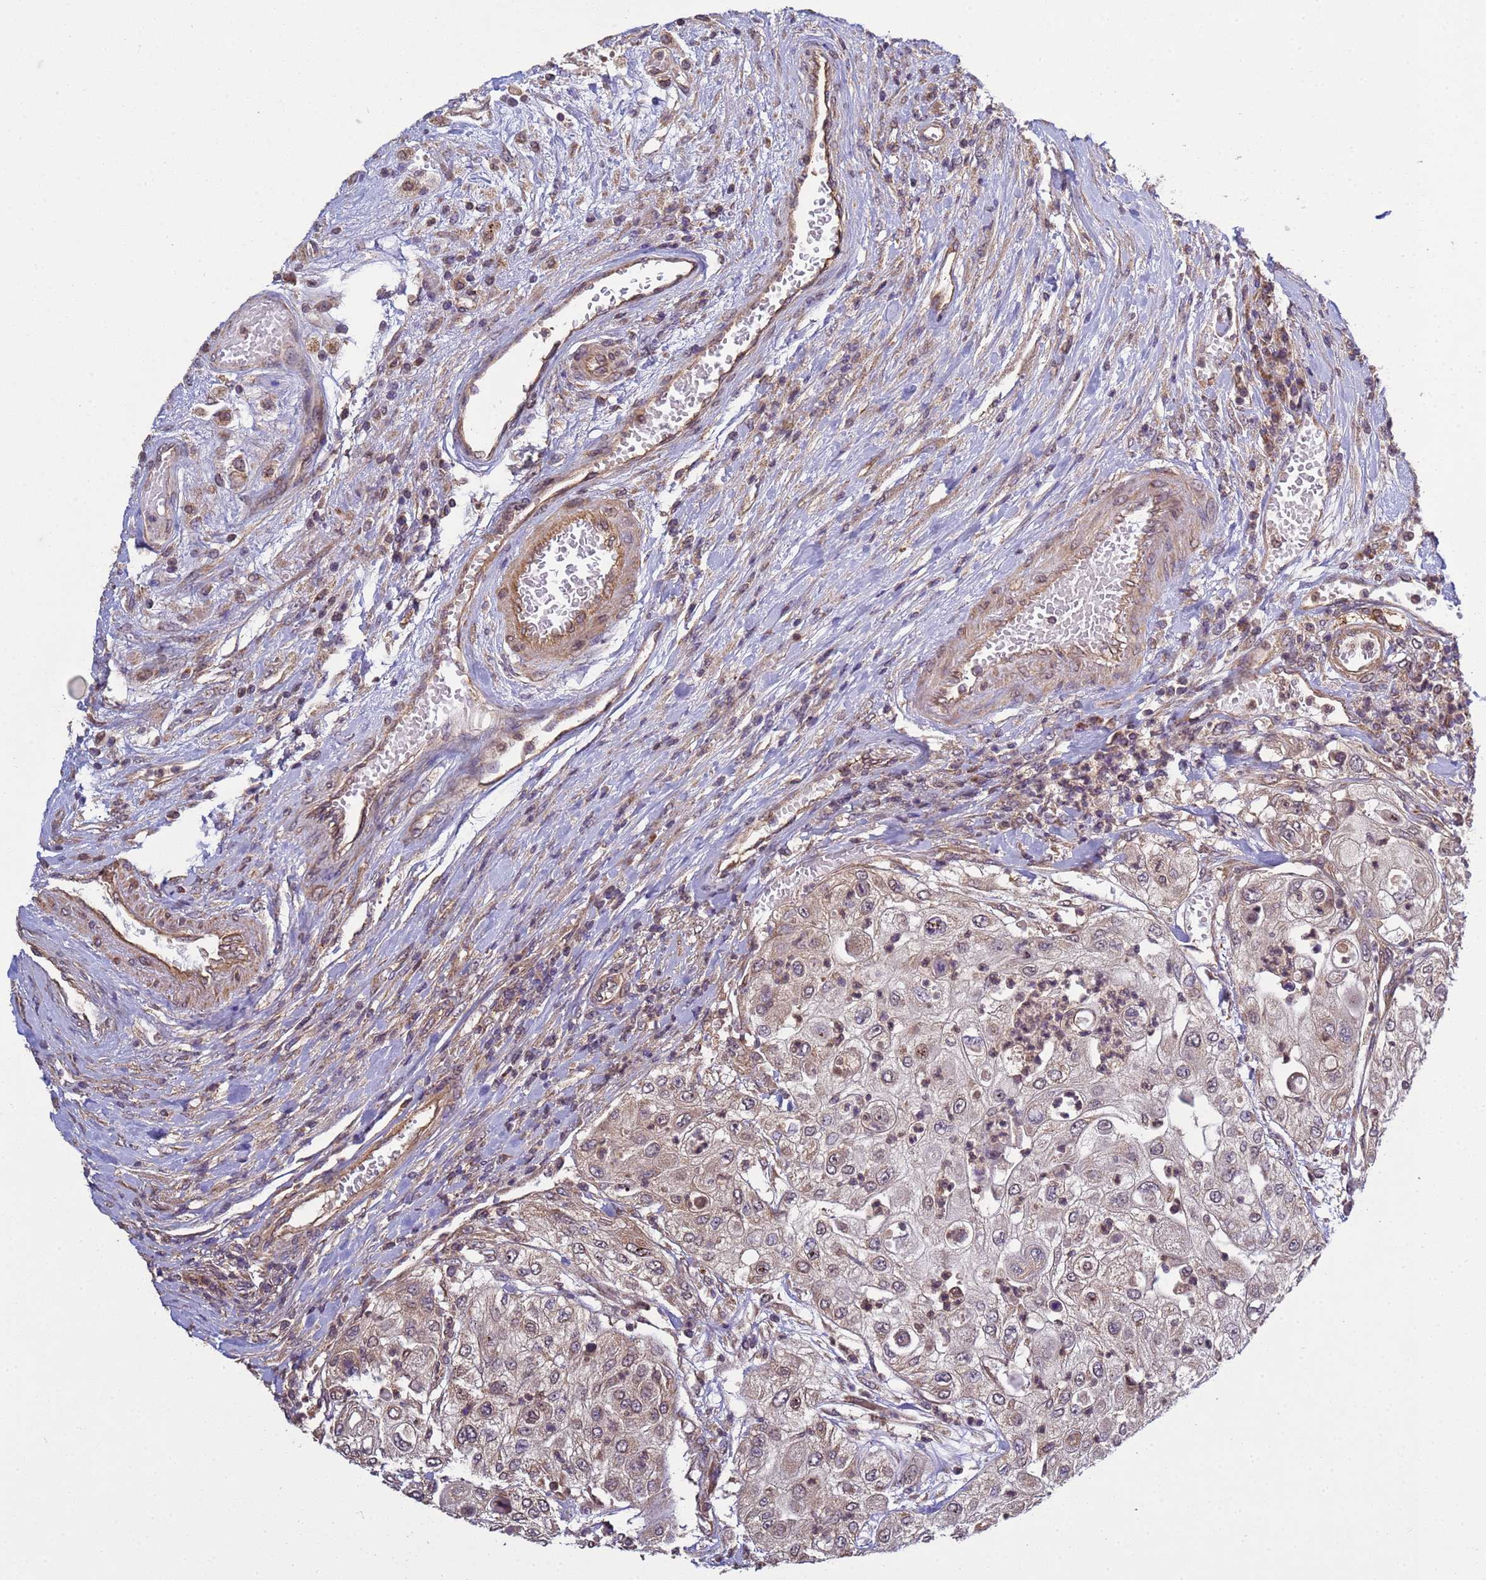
{"staining": {"intensity": "weak", "quantity": "25%-75%", "location": "cytoplasmic/membranous"}, "tissue": "urothelial cancer", "cell_type": "Tumor cells", "image_type": "cancer", "snomed": [{"axis": "morphology", "description": "Urothelial carcinoma, High grade"}, {"axis": "topography", "description": "Urinary bladder"}], "caption": "Protein staining reveals weak cytoplasmic/membranous staining in about 25%-75% of tumor cells in urothelial cancer. Using DAB (brown) and hematoxylin (blue) stains, captured at high magnification using brightfield microscopy.", "gene": "P2RX7", "patient": {"sex": "female", "age": 79}}